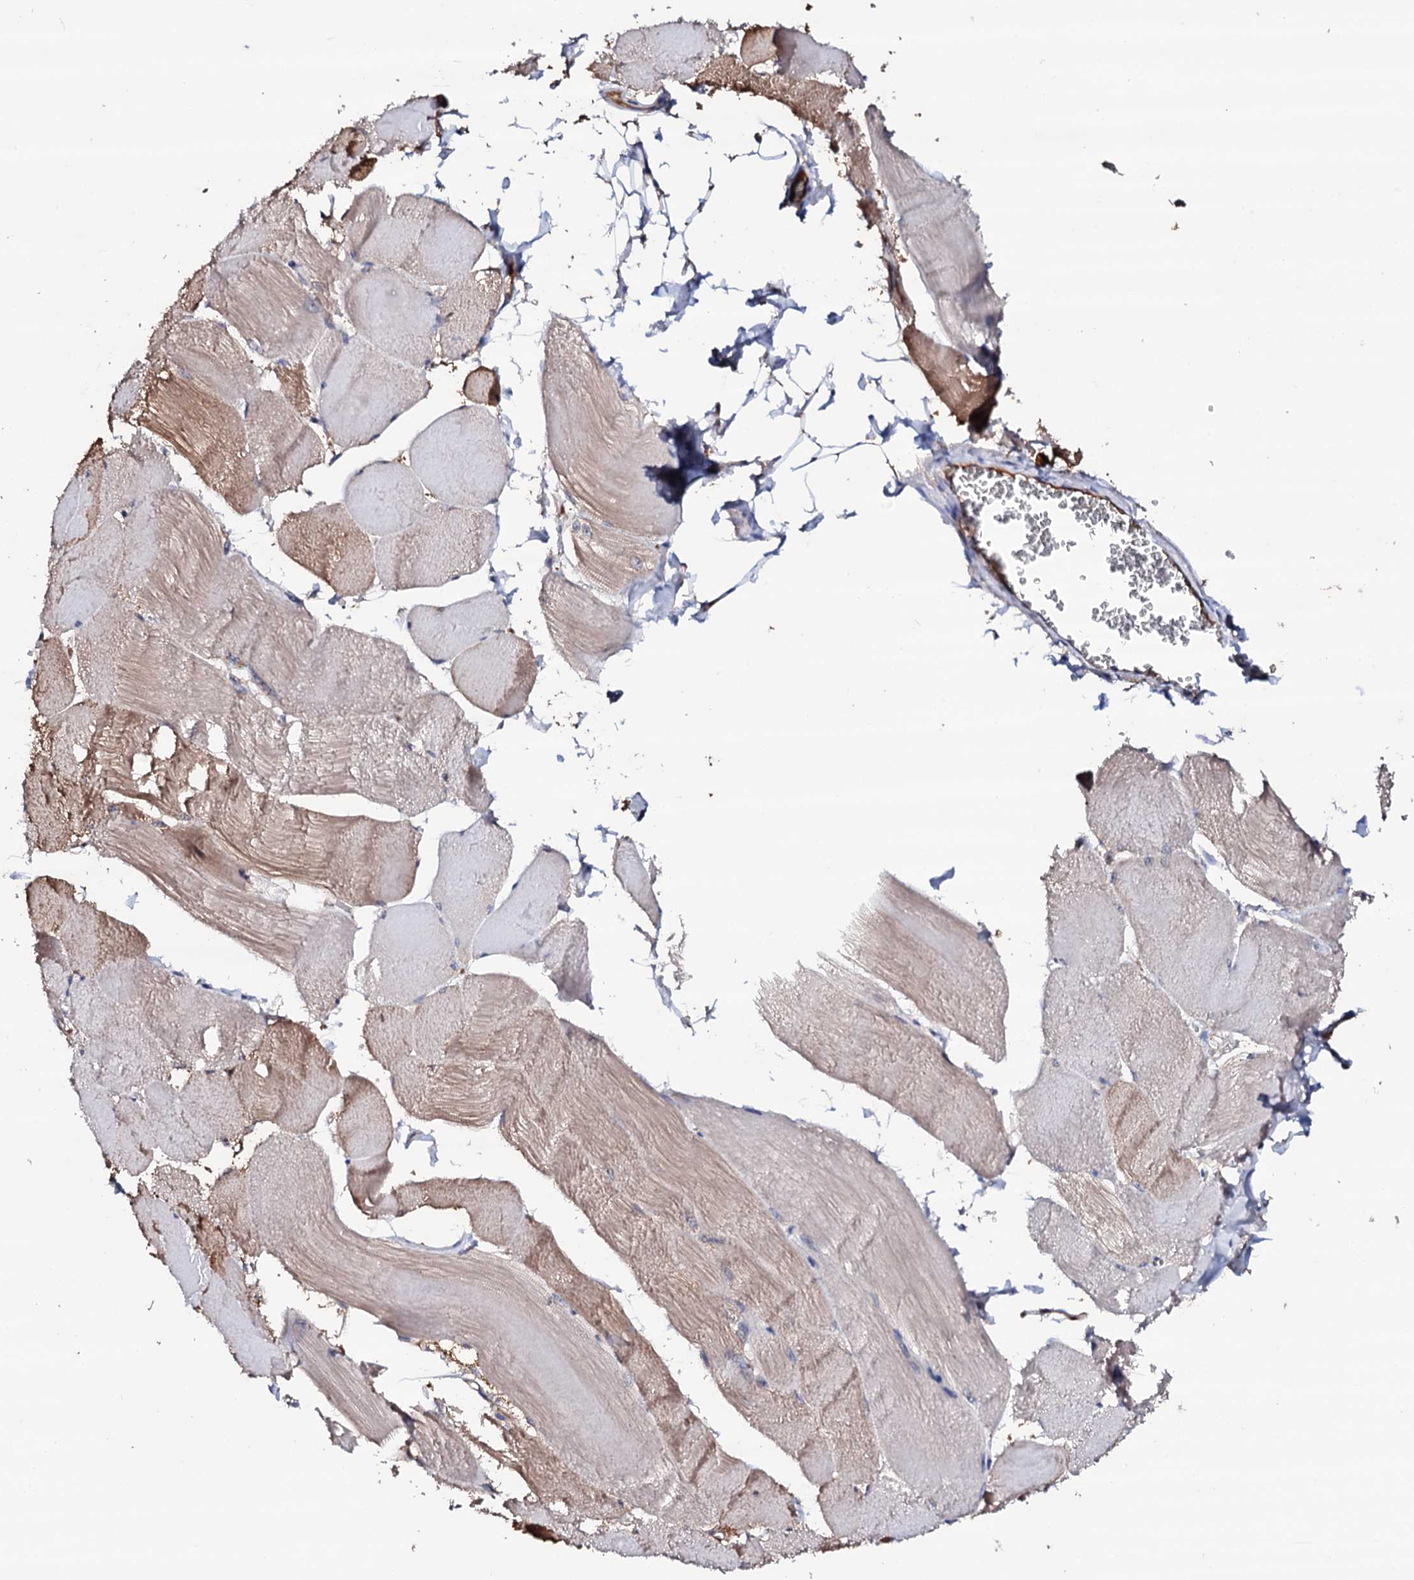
{"staining": {"intensity": "moderate", "quantity": "25%-75%", "location": "cytoplasmic/membranous"}, "tissue": "skeletal muscle", "cell_type": "Myocytes", "image_type": "normal", "snomed": [{"axis": "morphology", "description": "Normal tissue, NOS"}, {"axis": "morphology", "description": "Basal cell carcinoma"}, {"axis": "topography", "description": "Skeletal muscle"}], "caption": "Moderate cytoplasmic/membranous positivity for a protein is seen in about 25%-75% of myocytes of unremarkable skeletal muscle using immunohistochemistry.", "gene": "TCAF2C", "patient": {"sex": "female", "age": 64}}